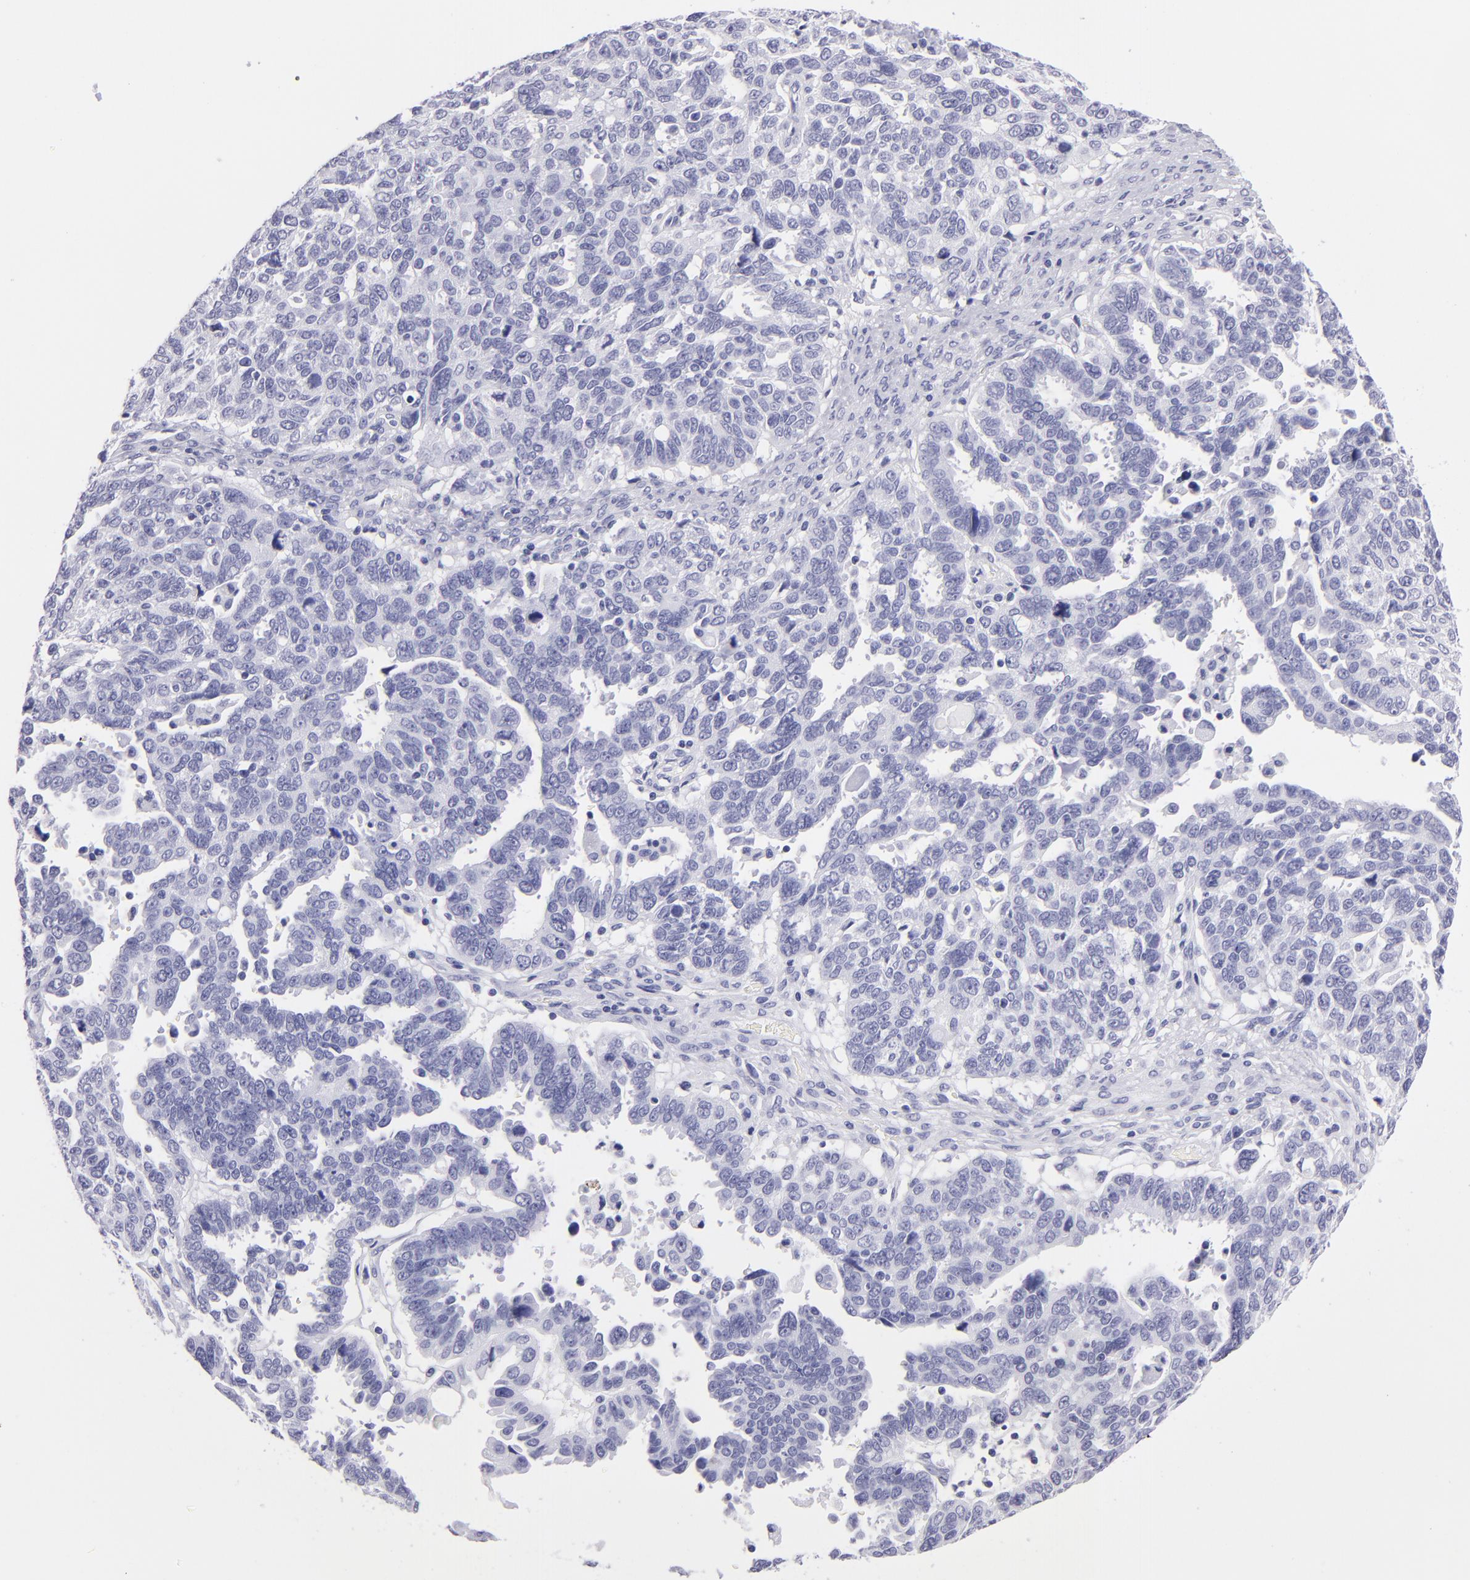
{"staining": {"intensity": "negative", "quantity": "none", "location": "none"}, "tissue": "ovarian cancer", "cell_type": "Tumor cells", "image_type": "cancer", "snomed": [{"axis": "morphology", "description": "Carcinoma, endometroid"}, {"axis": "morphology", "description": "Cystadenocarcinoma, serous, NOS"}, {"axis": "topography", "description": "Ovary"}], "caption": "Immunohistochemical staining of human endometroid carcinoma (ovarian) demonstrates no significant expression in tumor cells.", "gene": "PVALB", "patient": {"sex": "female", "age": 45}}